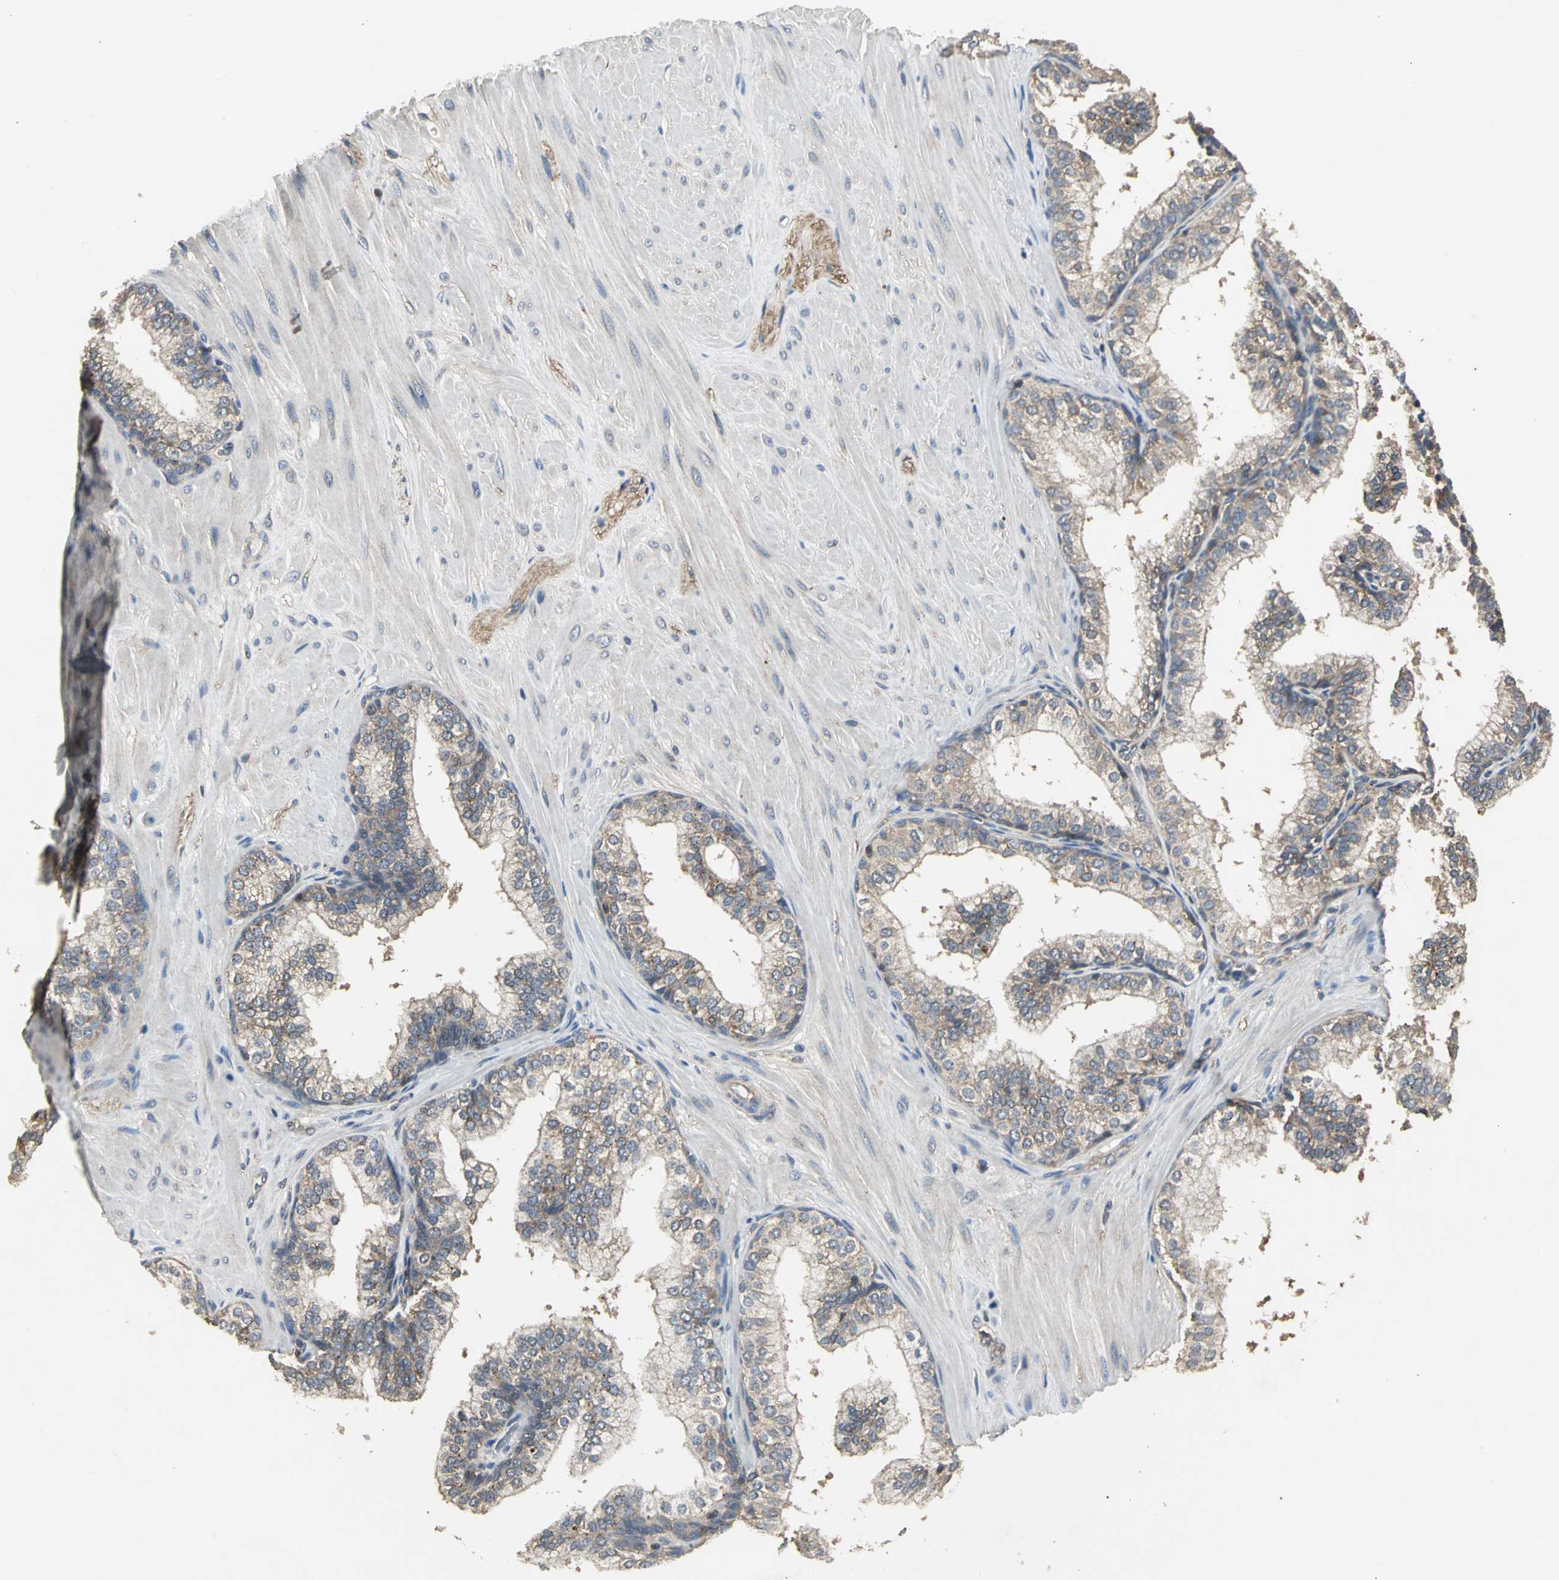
{"staining": {"intensity": "moderate", "quantity": ">75%", "location": "cytoplasmic/membranous"}, "tissue": "prostate", "cell_type": "Glandular cells", "image_type": "normal", "snomed": [{"axis": "morphology", "description": "Normal tissue, NOS"}, {"axis": "topography", "description": "Prostate"}], "caption": "A brown stain shows moderate cytoplasmic/membranous staining of a protein in glandular cells of unremarkable prostate.", "gene": "IRF3", "patient": {"sex": "male", "age": 60}}